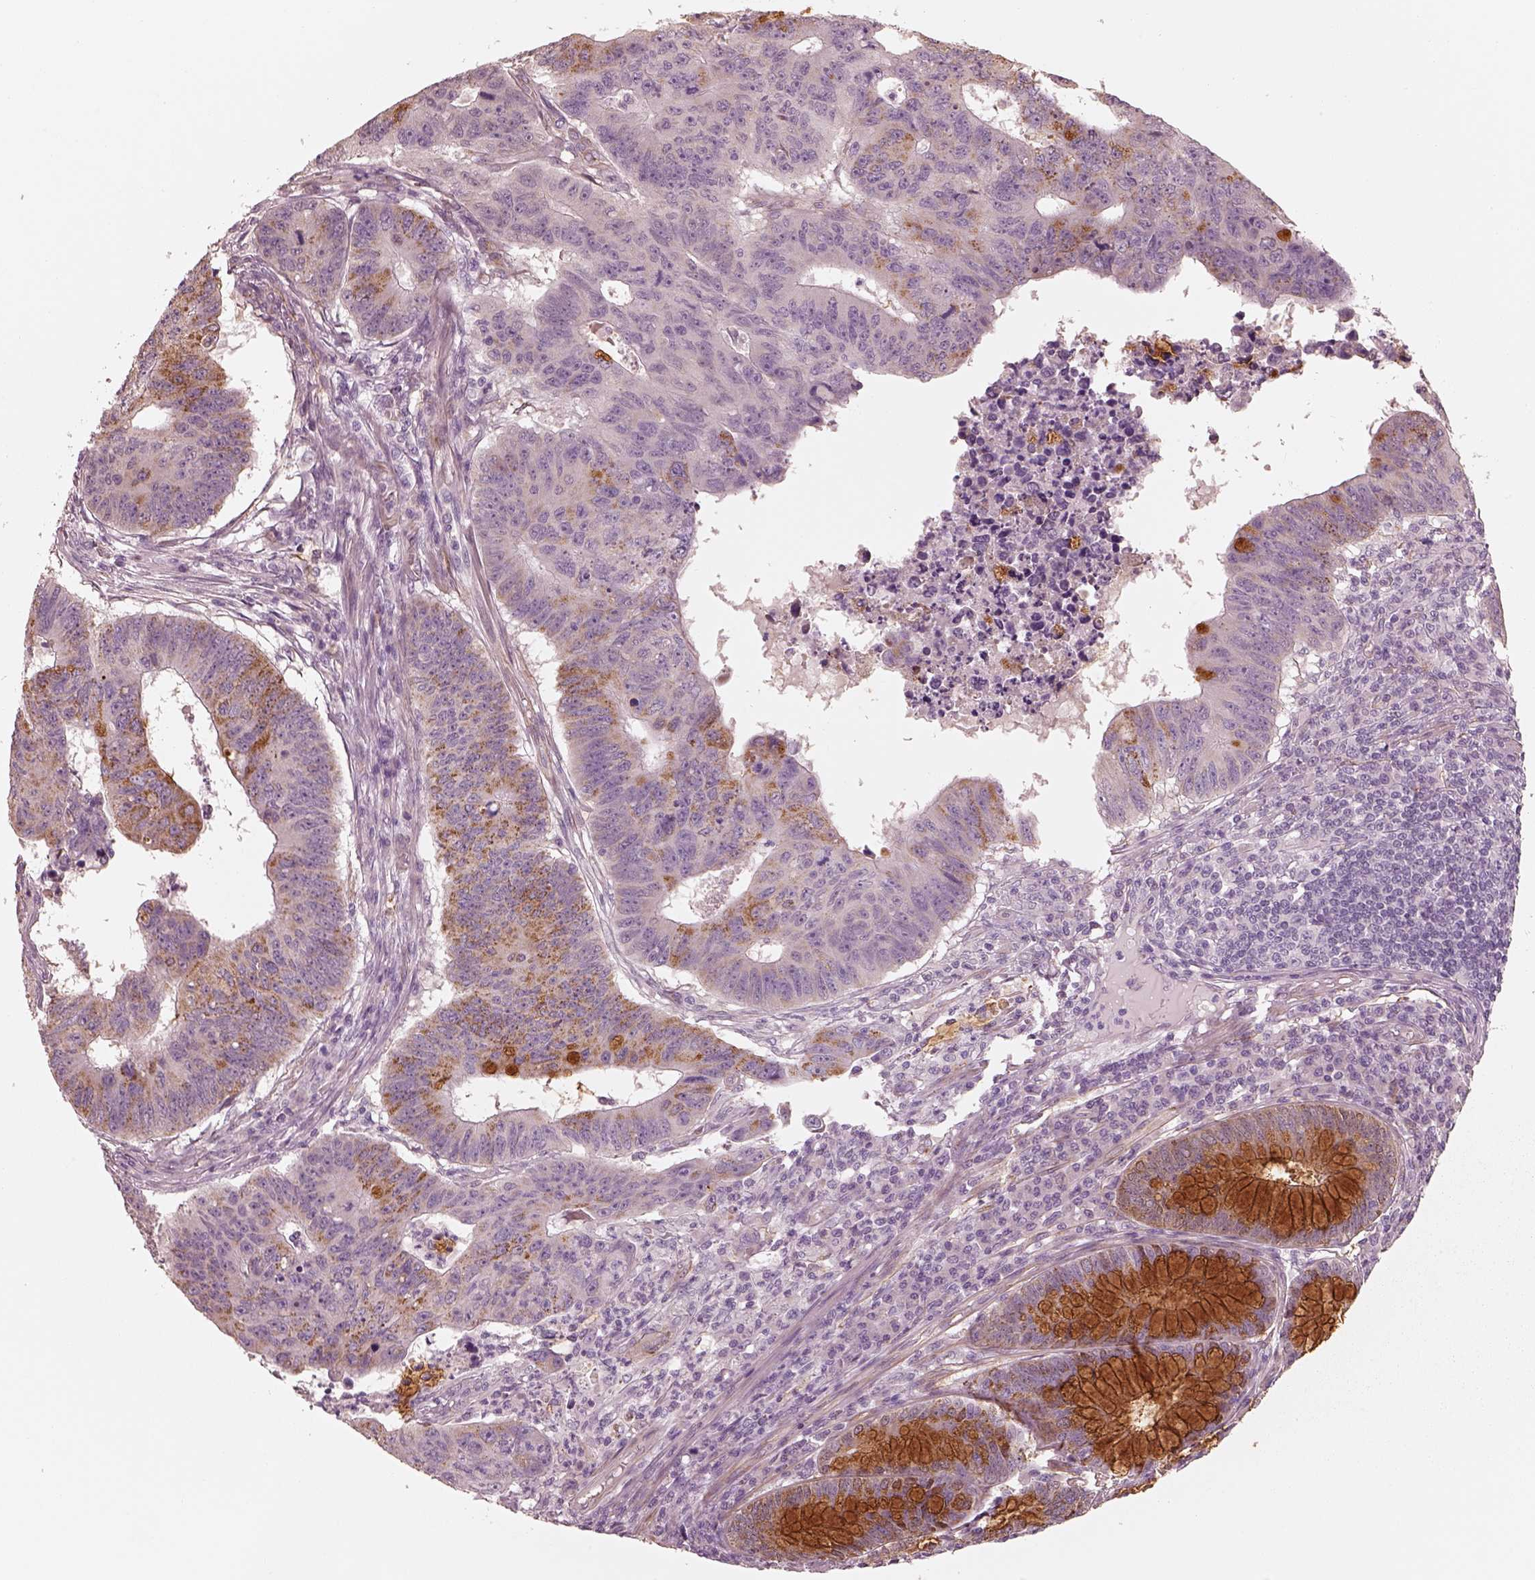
{"staining": {"intensity": "negative", "quantity": "none", "location": "none"}, "tissue": "colorectal cancer", "cell_type": "Tumor cells", "image_type": "cancer", "snomed": [{"axis": "morphology", "description": "Adenocarcinoma, NOS"}, {"axis": "topography", "description": "Rectum"}], "caption": "Colorectal adenocarcinoma was stained to show a protein in brown. There is no significant positivity in tumor cells.", "gene": "CRYM", "patient": {"sex": "female", "age": 85}}